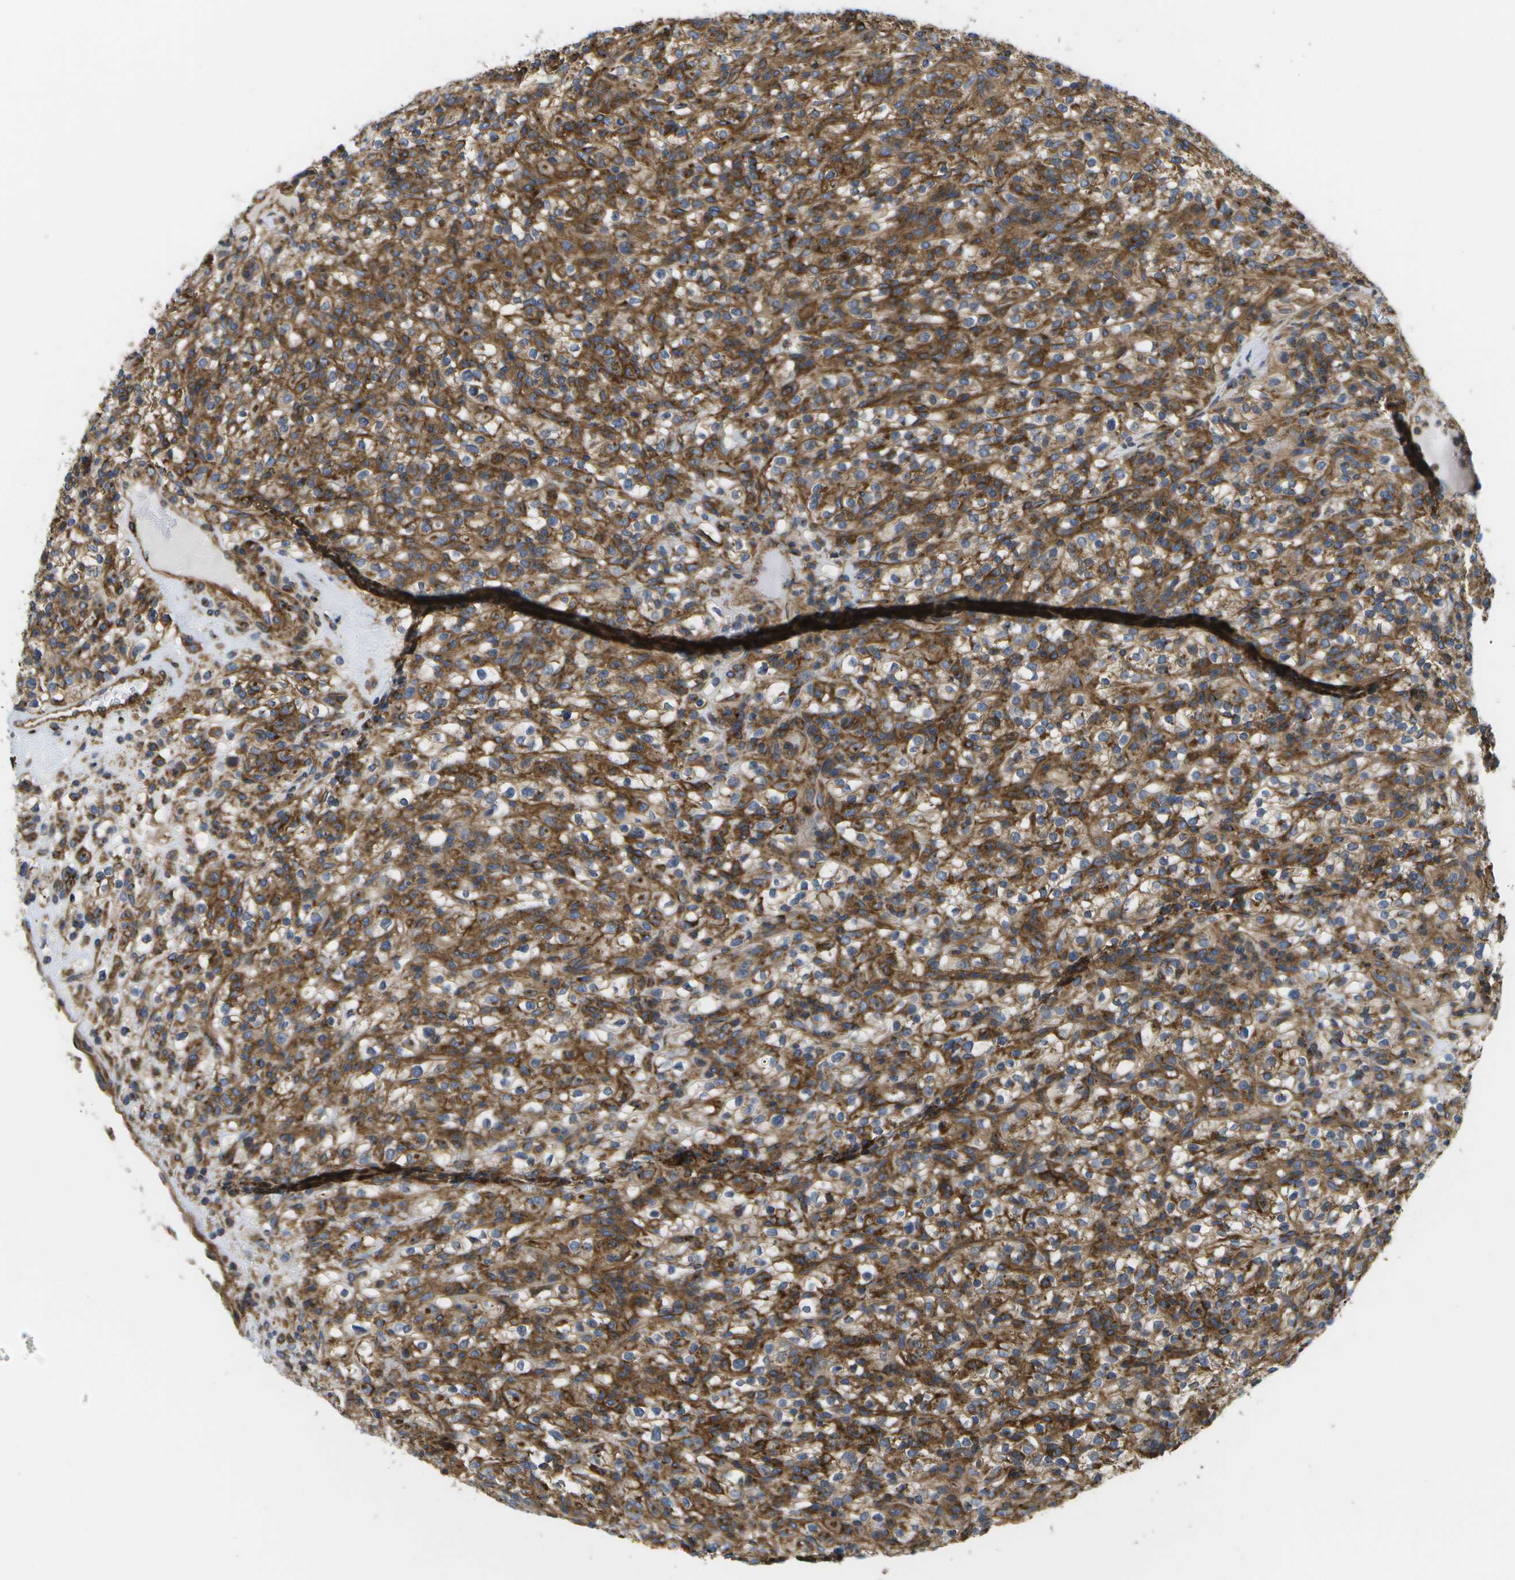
{"staining": {"intensity": "moderate", "quantity": ">75%", "location": "cytoplasmic/membranous"}, "tissue": "renal cancer", "cell_type": "Tumor cells", "image_type": "cancer", "snomed": [{"axis": "morphology", "description": "Normal tissue, NOS"}, {"axis": "morphology", "description": "Adenocarcinoma, NOS"}, {"axis": "topography", "description": "Kidney"}], "caption": "Immunohistochemical staining of human renal cancer demonstrates moderate cytoplasmic/membranous protein expression in approximately >75% of tumor cells.", "gene": "BST2", "patient": {"sex": "female", "age": 72}}